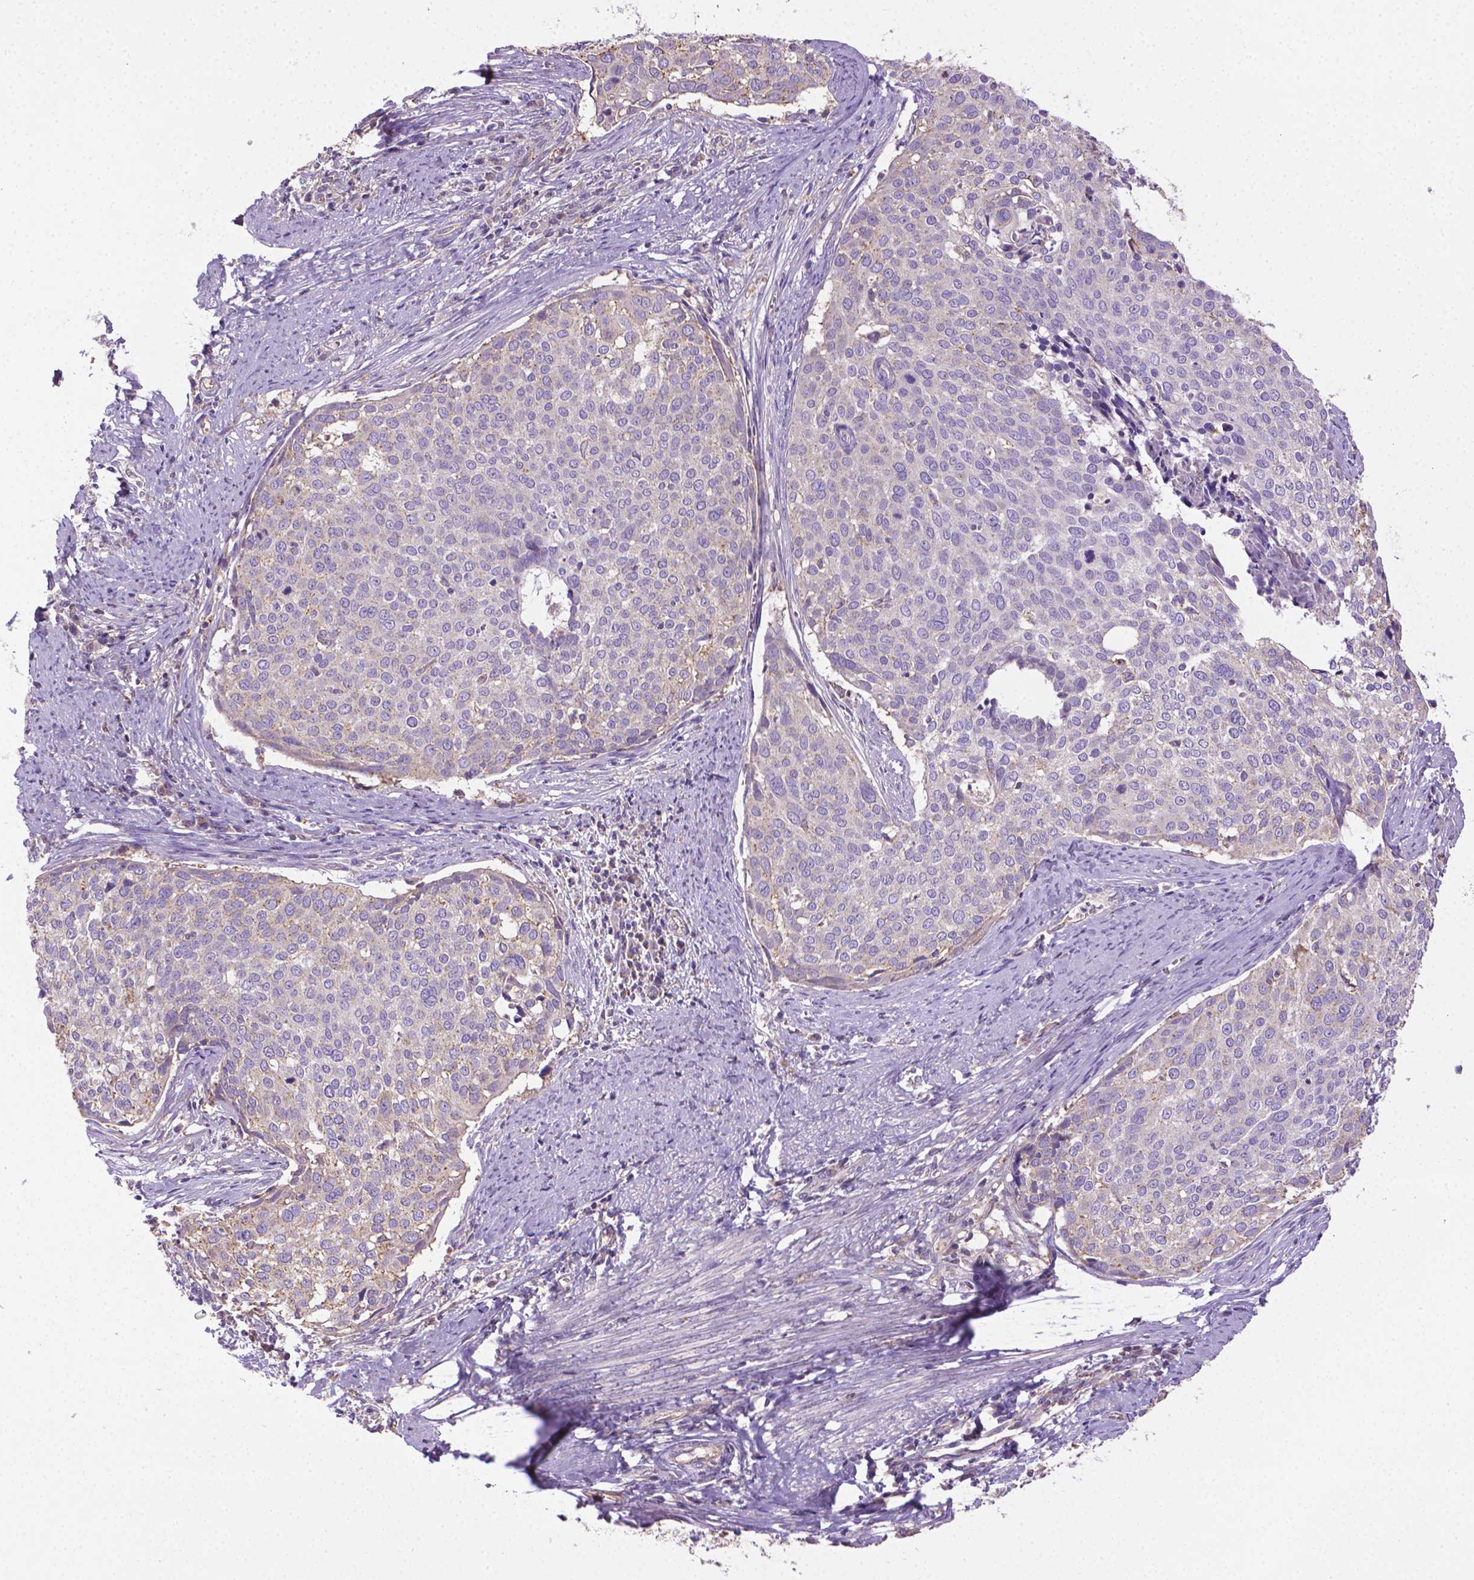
{"staining": {"intensity": "negative", "quantity": "none", "location": "none"}, "tissue": "cervical cancer", "cell_type": "Tumor cells", "image_type": "cancer", "snomed": [{"axis": "morphology", "description": "Squamous cell carcinoma, NOS"}, {"axis": "topography", "description": "Cervix"}], "caption": "An immunohistochemistry photomicrograph of squamous cell carcinoma (cervical) is shown. There is no staining in tumor cells of squamous cell carcinoma (cervical).", "gene": "SLC51B", "patient": {"sex": "female", "age": 39}}